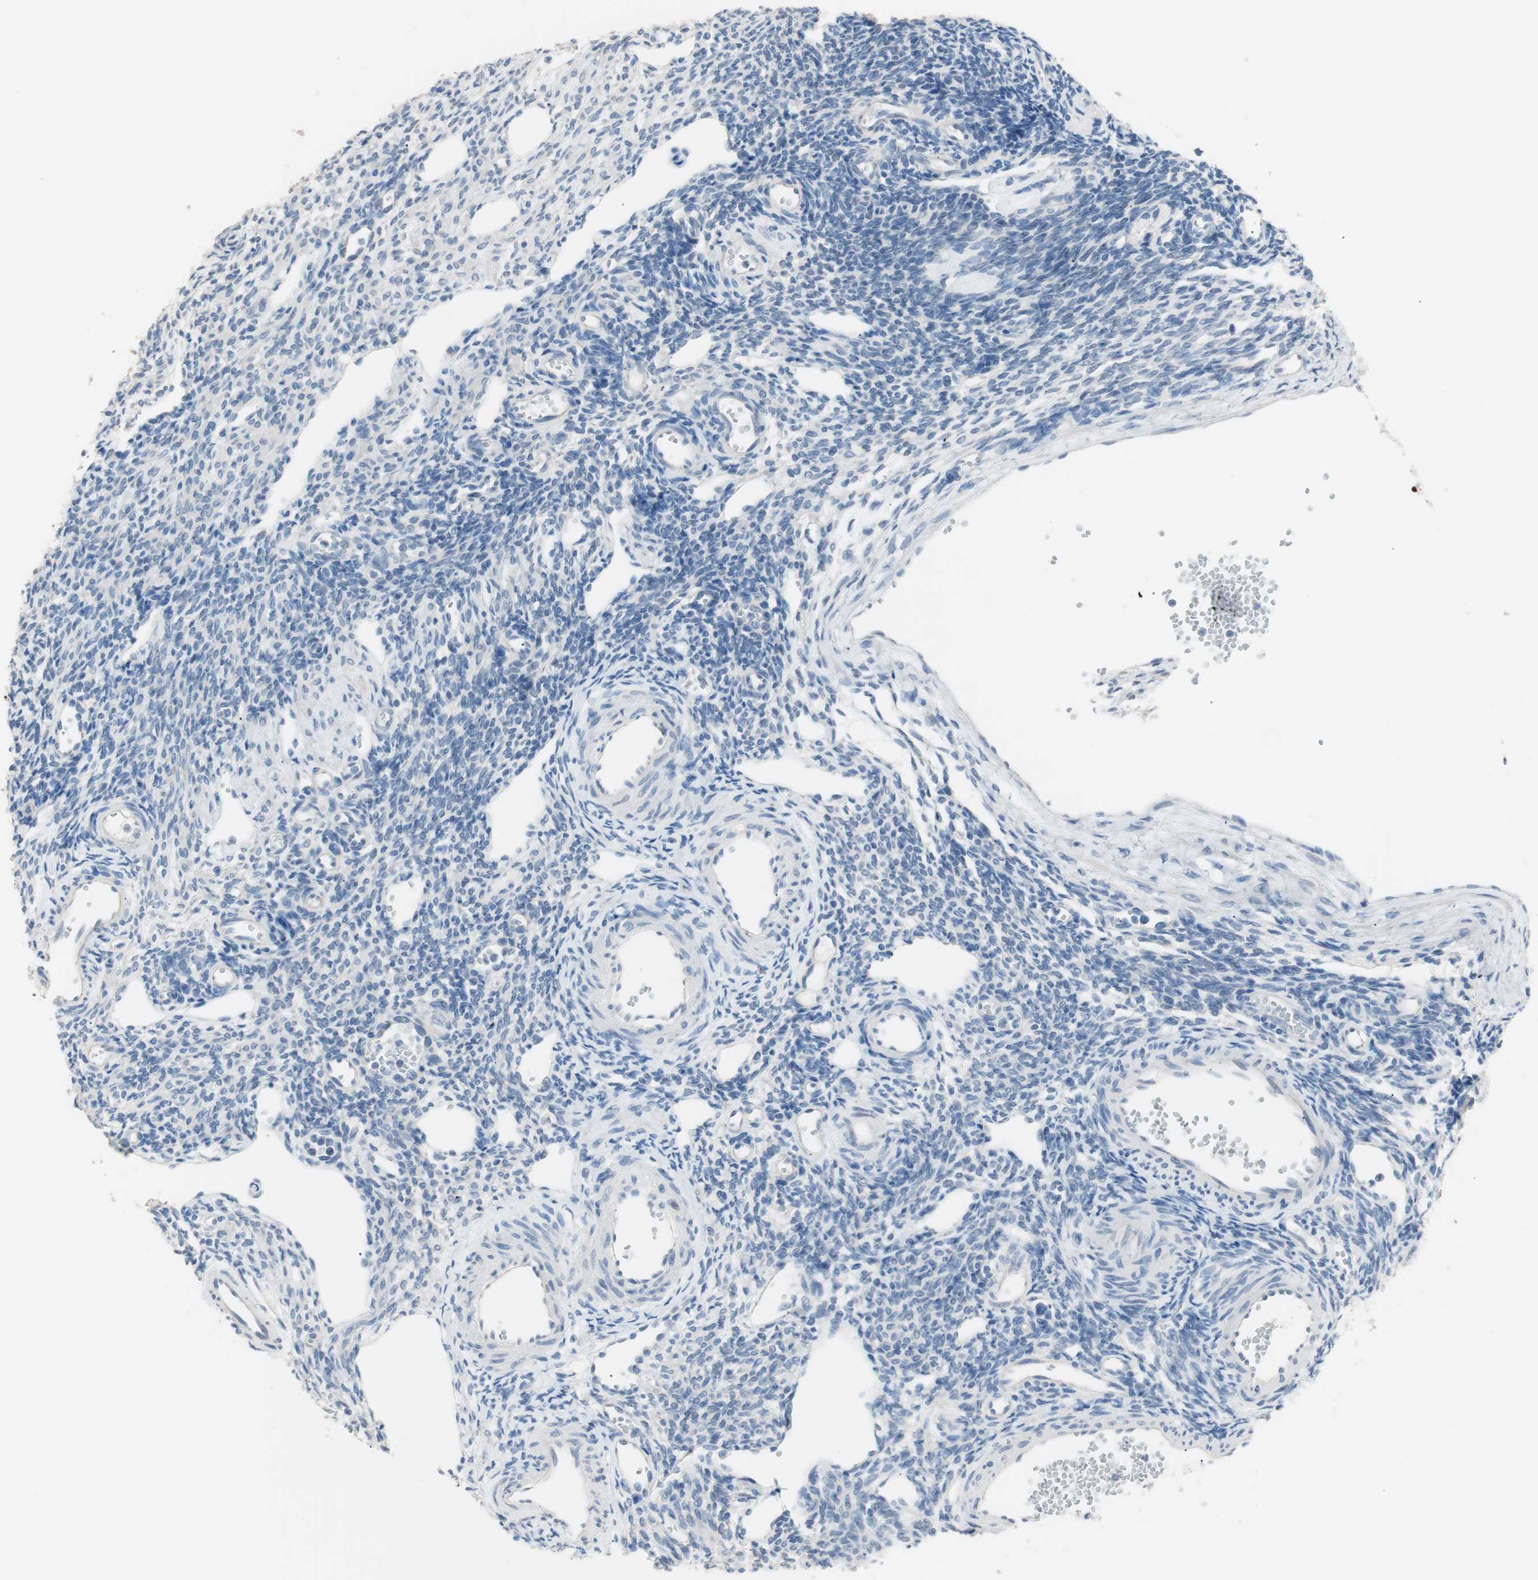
{"staining": {"intensity": "negative", "quantity": "none", "location": "none"}, "tissue": "ovary", "cell_type": "Ovarian stroma cells", "image_type": "normal", "snomed": [{"axis": "morphology", "description": "Normal tissue, NOS"}, {"axis": "topography", "description": "Ovary"}], "caption": "High power microscopy image of an IHC image of benign ovary, revealing no significant expression in ovarian stroma cells. (DAB (3,3'-diaminobenzidine) immunohistochemistry (IHC) visualized using brightfield microscopy, high magnification).", "gene": "VIL1", "patient": {"sex": "female", "age": 33}}